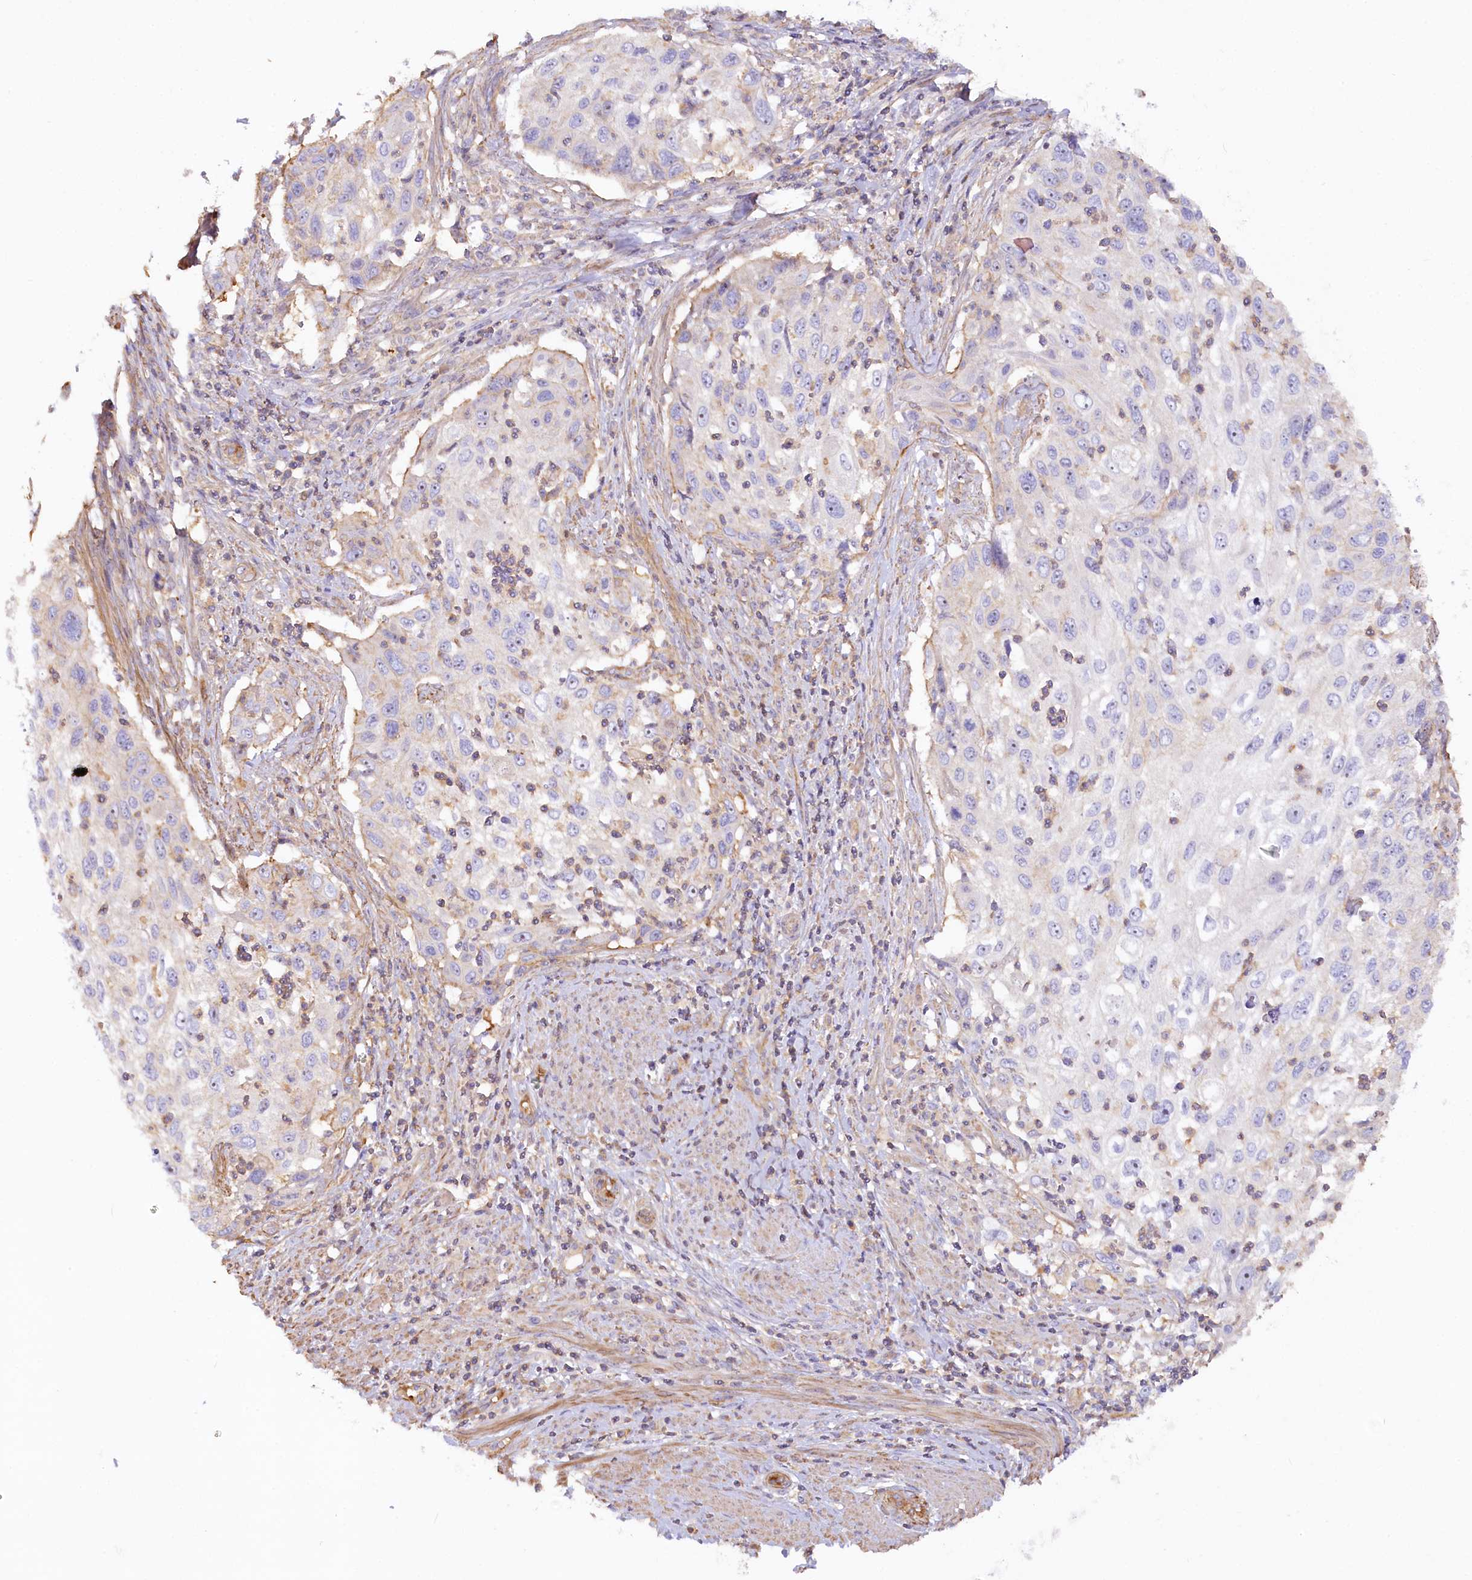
{"staining": {"intensity": "negative", "quantity": "none", "location": "none"}, "tissue": "cervical cancer", "cell_type": "Tumor cells", "image_type": "cancer", "snomed": [{"axis": "morphology", "description": "Squamous cell carcinoma, NOS"}, {"axis": "topography", "description": "Cervix"}], "caption": "IHC image of neoplastic tissue: cervical cancer (squamous cell carcinoma) stained with DAB displays no significant protein staining in tumor cells.", "gene": "WDR36", "patient": {"sex": "female", "age": 70}}